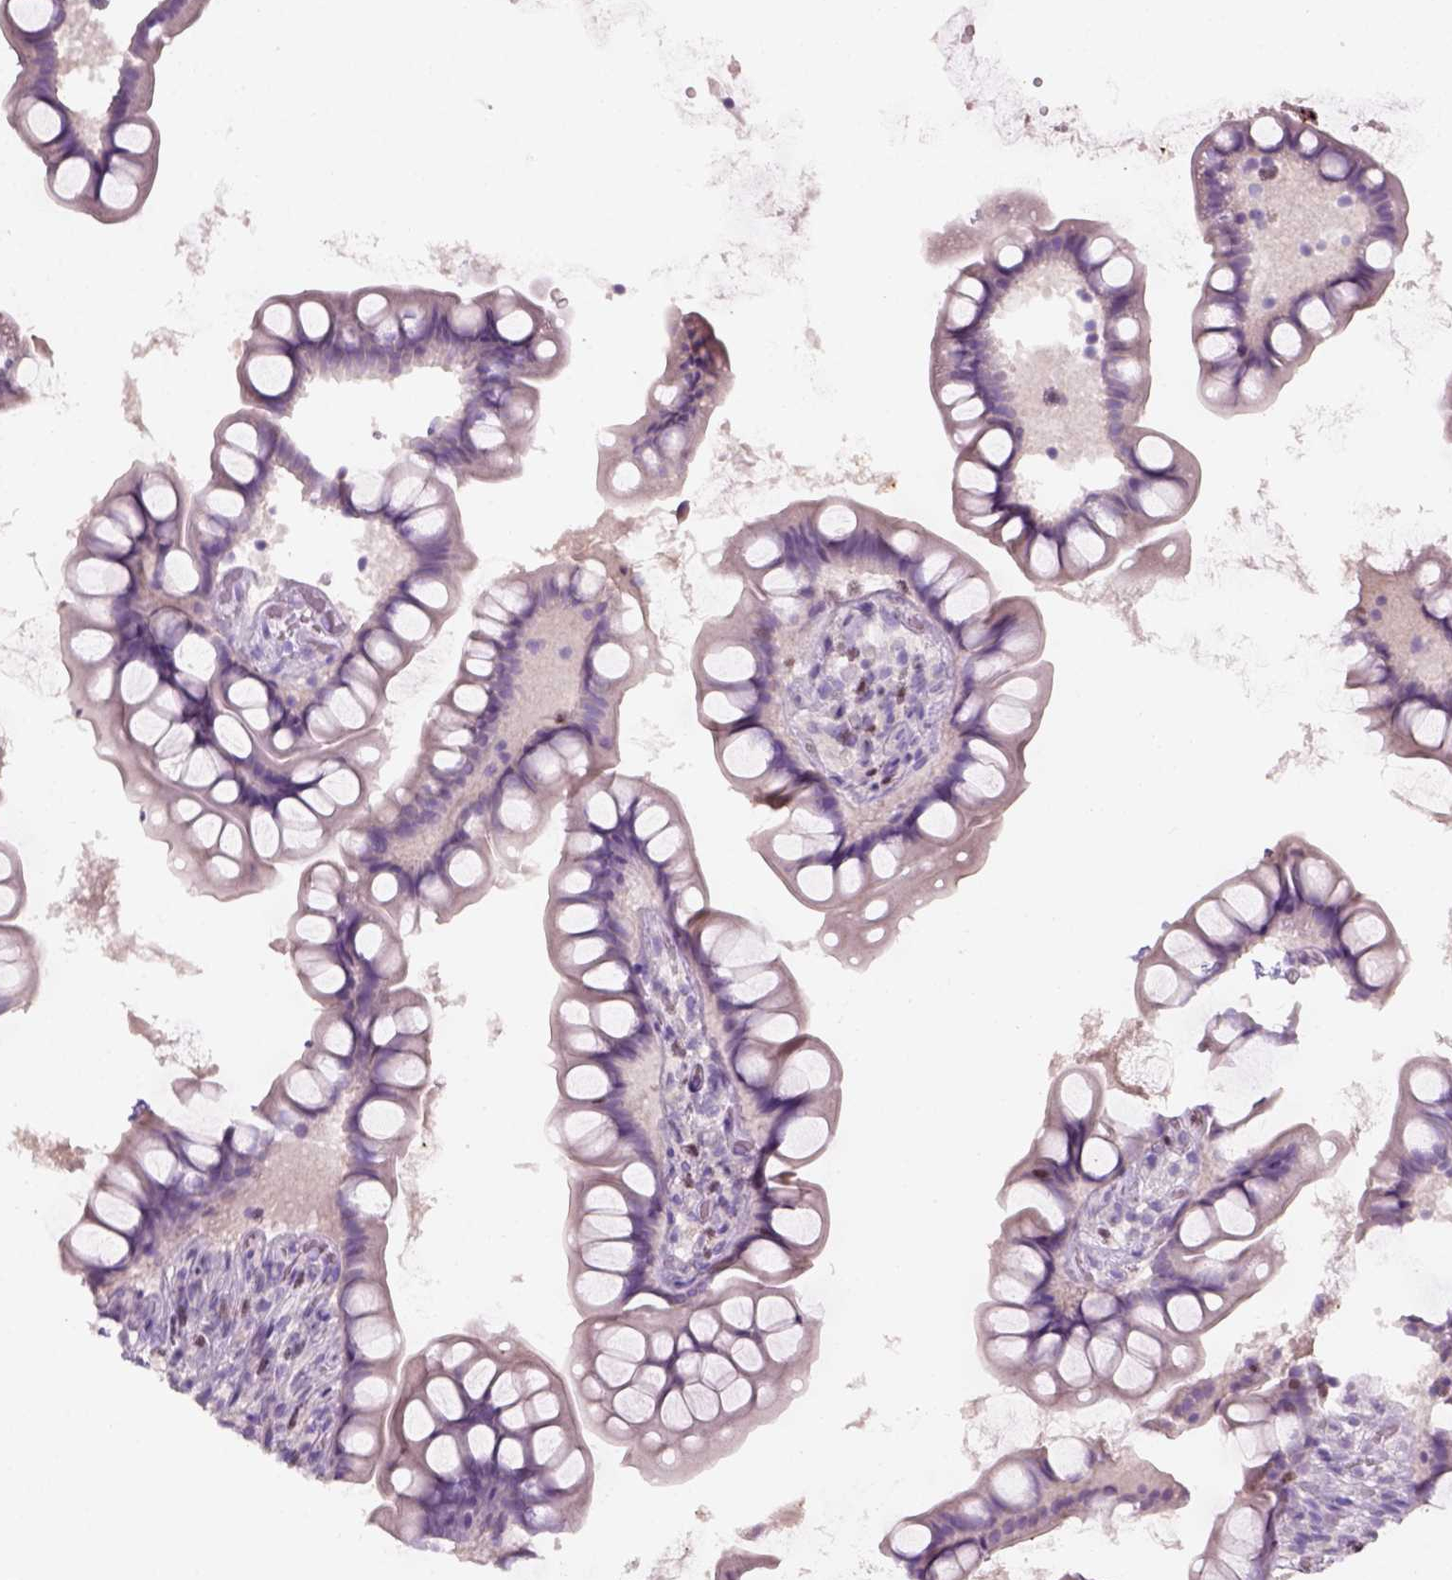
{"staining": {"intensity": "negative", "quantity": "none", "location": "none"}, "tissue": "small intestine", "cell_type": "Glandular cells", "image_type": "normal", "snomed": [{"axis": "morphology", "description": "Normal tissue, NOS"}, {"axis": "topography", "description": "Small intestine"}], "caption": "Immunohistochemistry (IHC) of benign human small intestine exhibits no positivity in glandular cells.", "gene": "GFI1B", "patient": {"sex": "male", "age": 70}}